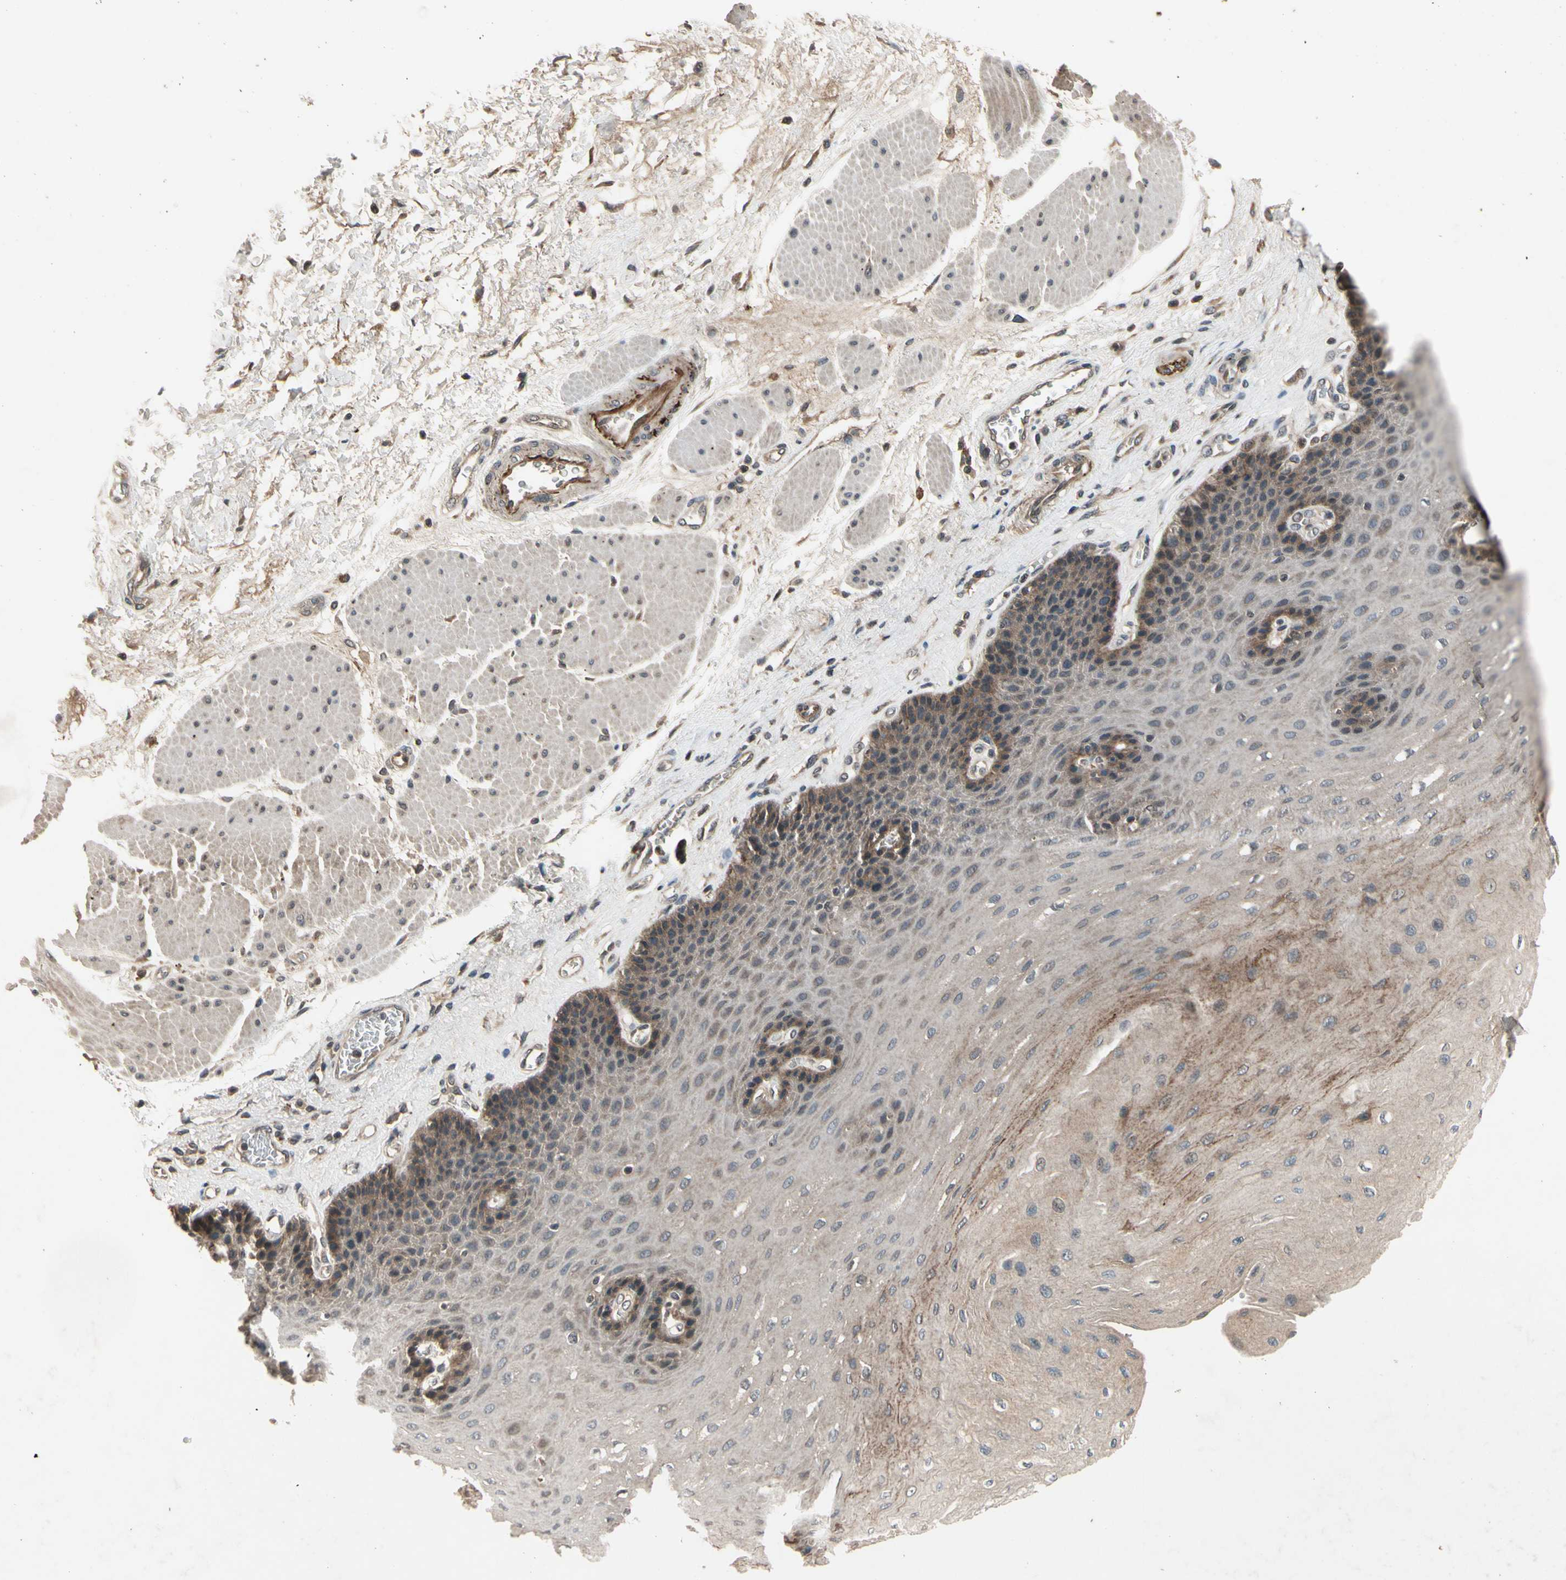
{"staining": {"intensity": "moderate", "quantity": ">75%", "location": "cytoplasmic/membranous"}, "tissue": "esophagus", "cell_type": "Squamous epithelial cells", "image_type": "normal", "snomed": [{"axis": "morphology", "description": "Normal tissue, NOS"}, {"axis": "topography", "description": "Esophagus"}], "caption": "Unremarkable esophagus demonstrates moderate cytoplasmic/membranous positivity in approximately >75% of squamous epithelial cells, visualized by immunohistochemistry.", "gene": "DPY19L3", "patient": {"sex": "female", "age": 72}}